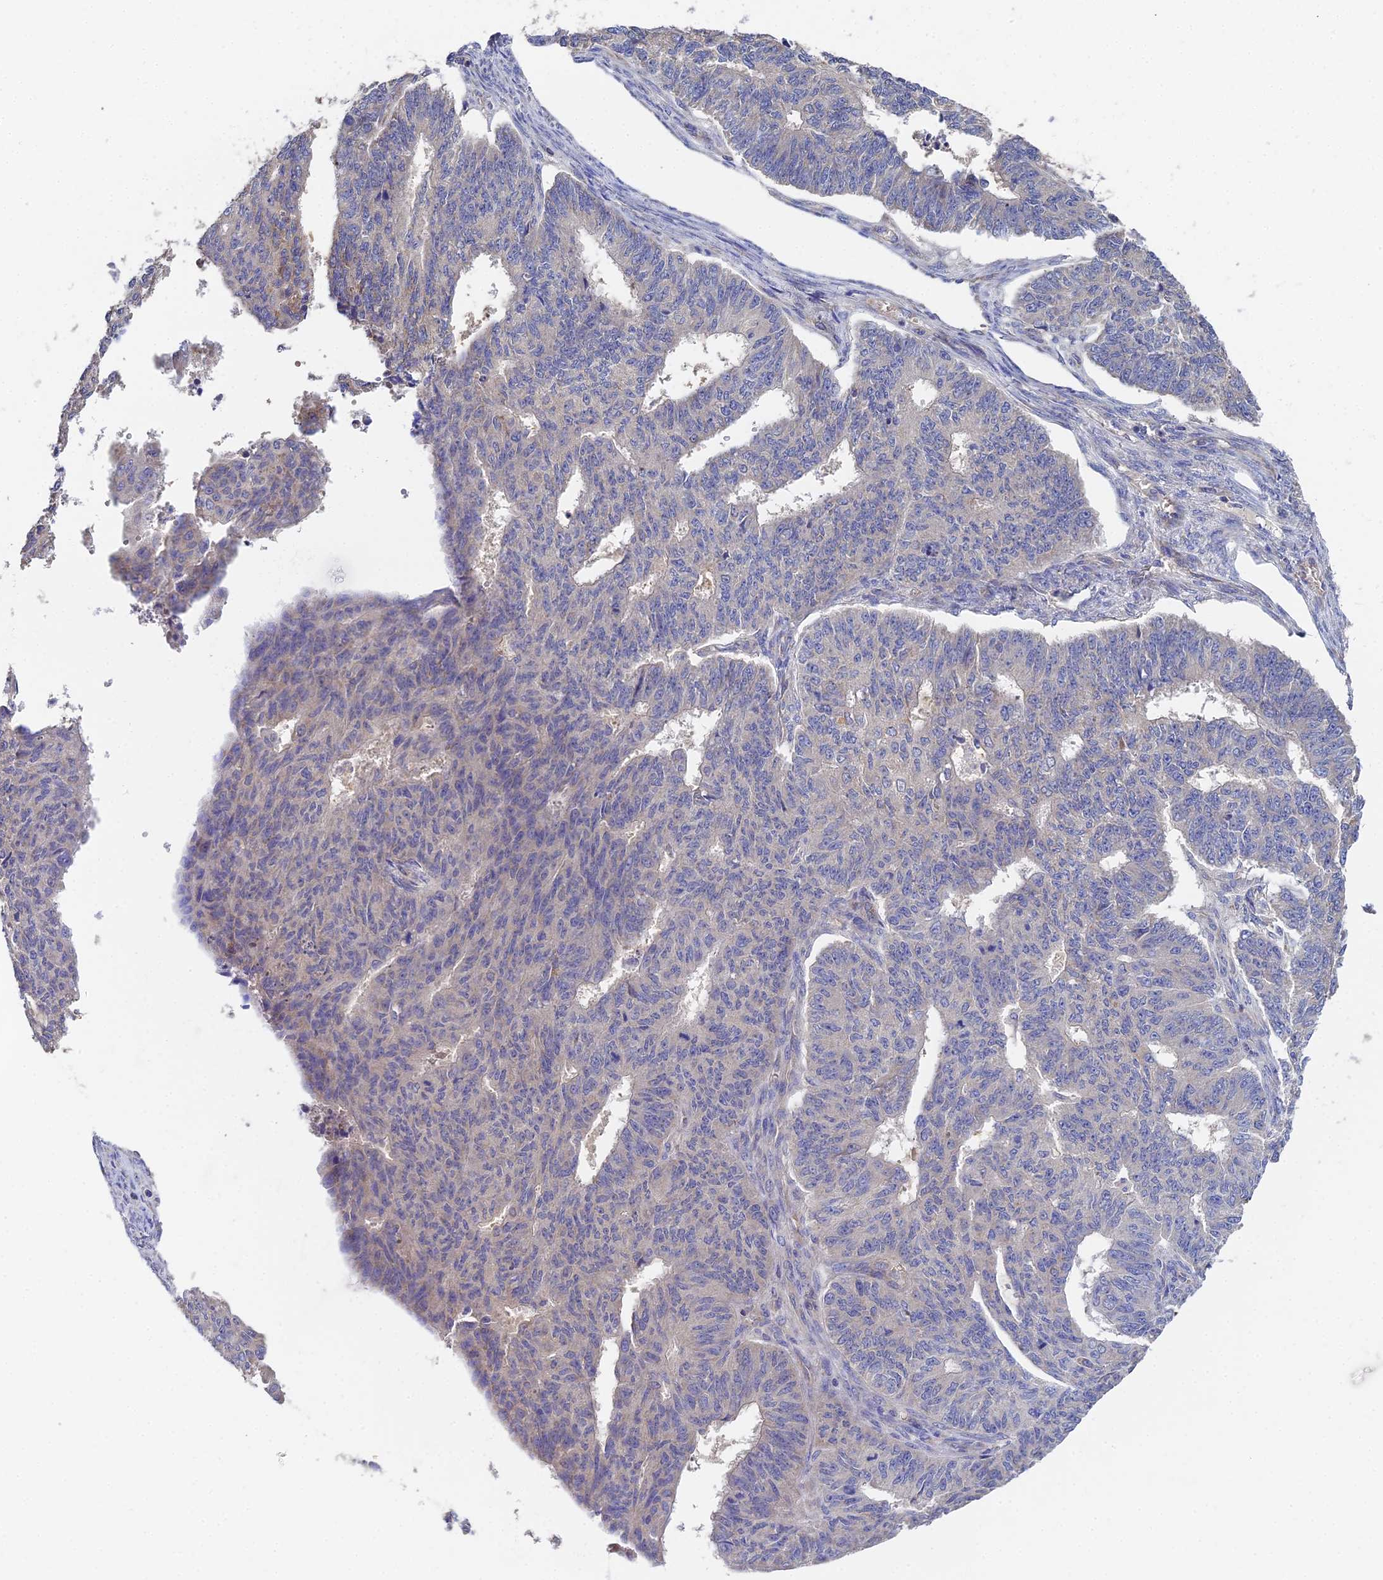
{"staining": {"intensity": "negative", "quantity": "none", "location": "none"}, "tissue": "endometrial cancer", "cell_type": "Tumor cells", "image_type": "cancer", "snomed": [{"axis": "morphology", "description": "Adenocarcinoma, NOS"}, {"axis": "topography", "description": "Endometrium"}], "caption": "Human endometrial cancer stained for a protein using immunohistochemistry exhibits no expression in tumor cells.", "gene": "UBE2L3", "patient": {"sex": "female", "age": 32}}